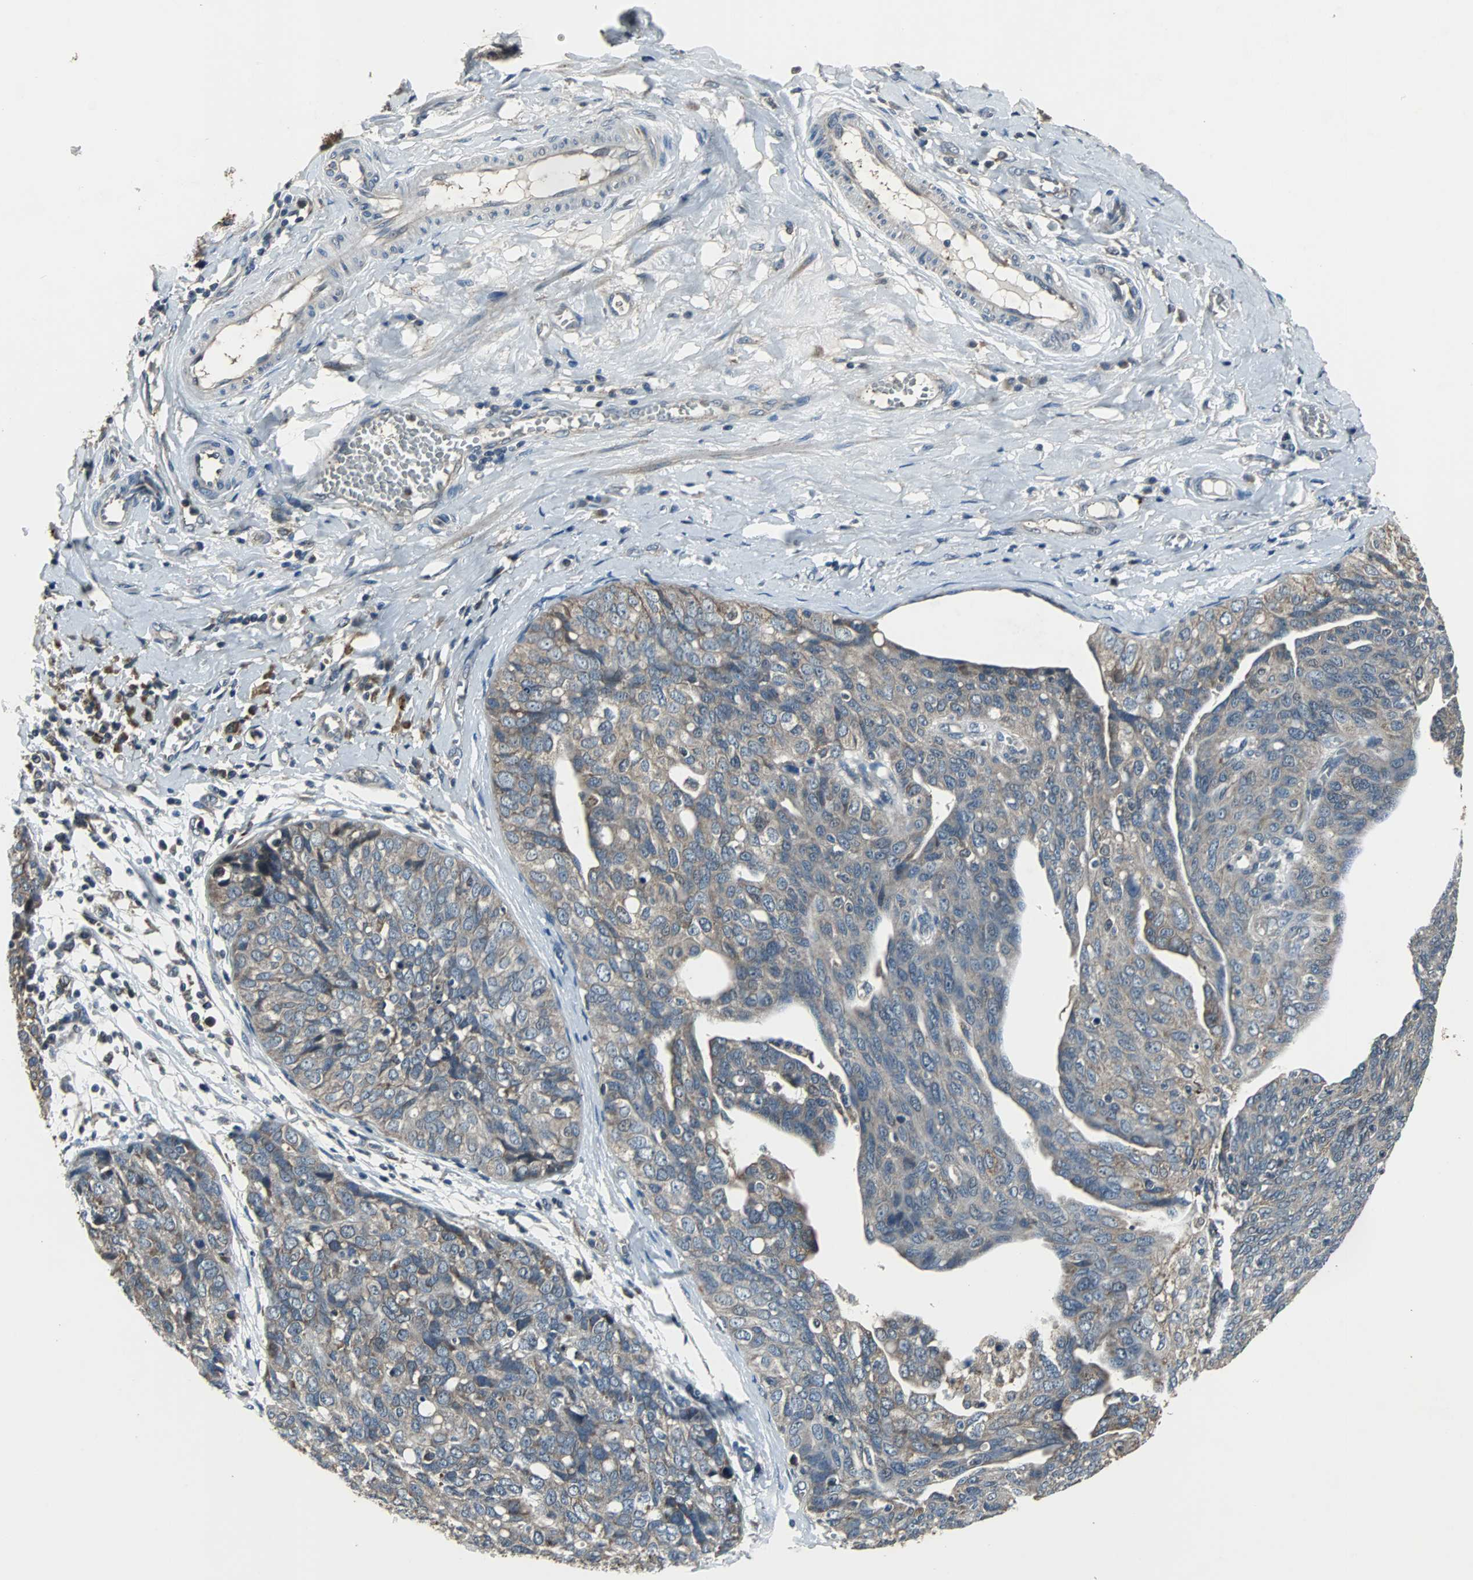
{"staining": {"intensity": "weak", "quantity": ">75%", "location": "cytoplasmic/membranous"}, "tissue": "ovarian cancer", "cell_type": "Tumor cells", "image_type": "cancer", "snomed": [{"axis": "morphology", "description": "Carcinoma, endometroid"}, {"axis": "topography", "description": "Ovary"}], "caption": "DAB (3,3'-diaminobenzidine) immunohistochemical staining of ovarian cancer reveals weak cytoplasmic/membranous protein staining in approximately >75% of tumor cells.", "gene": "SOS1", "patient": {"sex": "female", "age": 60}}